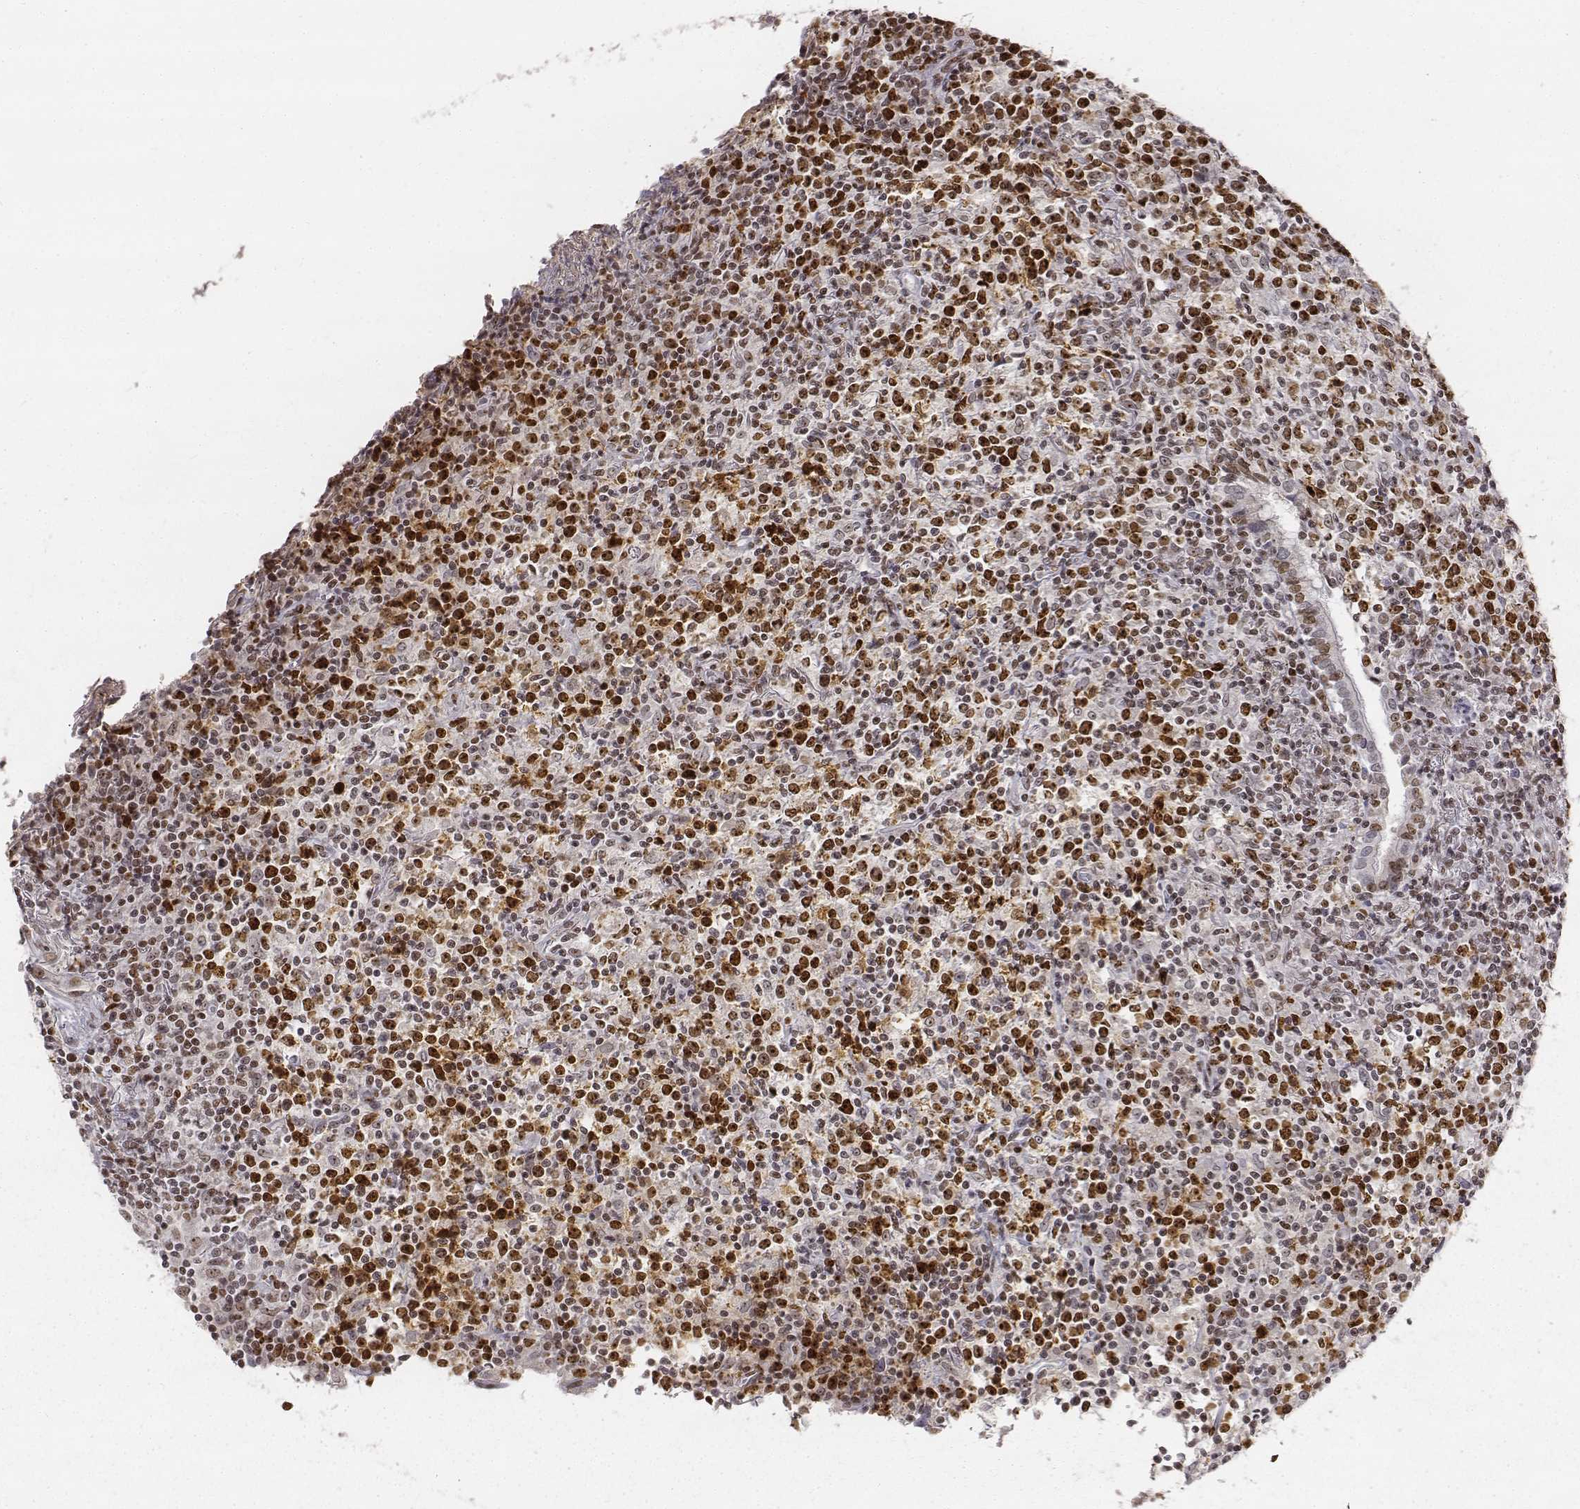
{"staining": {"intensity": "strong", "quantity": ">75%", "location": "nuclear"}, "tissue": "lymphoma", "cell_type": "Tumor cells", "image_type": "cancer", "snomed": [{"axis": "morphology", "description": "Malignant lymphoma, non-Hodgkin's type, High grade"}, {"axis": "topography", "description": "Lung"}], "caption": "Protein staining reveals strong nuclear expression in about >75% of tumor cells in lymphoma. Using DAB (brown) and hematoxylin (blue) stains, captured at high magnification using brightfield microscopy.", "gene": "PHF6", "patient": {"sex": "male", "age": 79}}